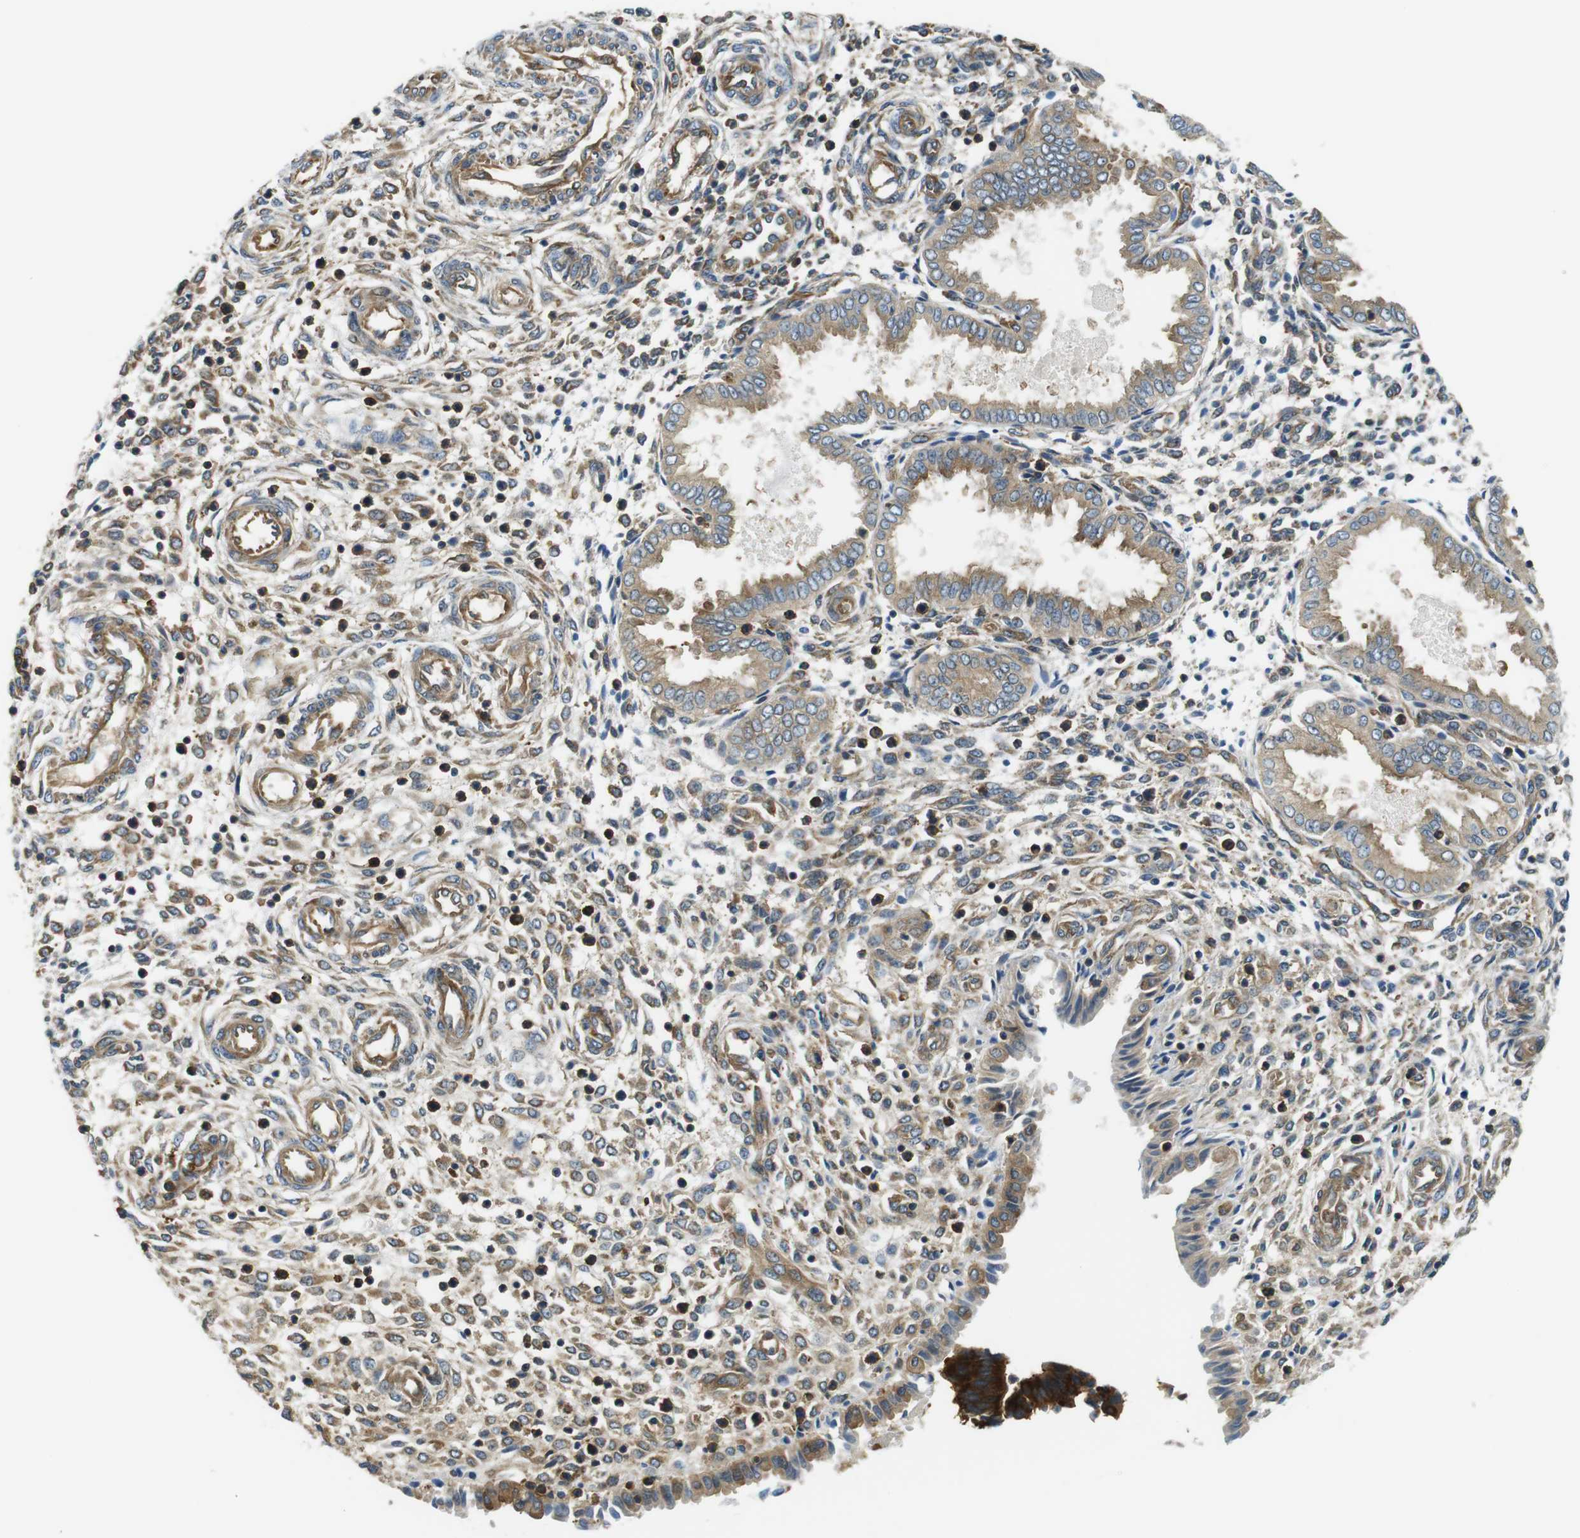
{"staining": {"intensity": "moderate", "quantity": ">75%", "location": "cytoplasmic/membranous"}, "tissue": "endometrium", "cell_type": "Cells in endometrial stroma", "image_type": "normal", "snomed": [{"axis": "morphology", "description": "Normal tissue, NOS"}, {"axis": "topography", "description": "Endometrium"}], "caption": "Normal endometrium demonstrates moderate cytoplasmic/membranous expression in about >75% of cells in endometrial stroma (brown staining indicates protein expression, while blue staining denotes nuclei)..", "gene": "TSC1", "patient": {"sex": "female", "age": 33}}